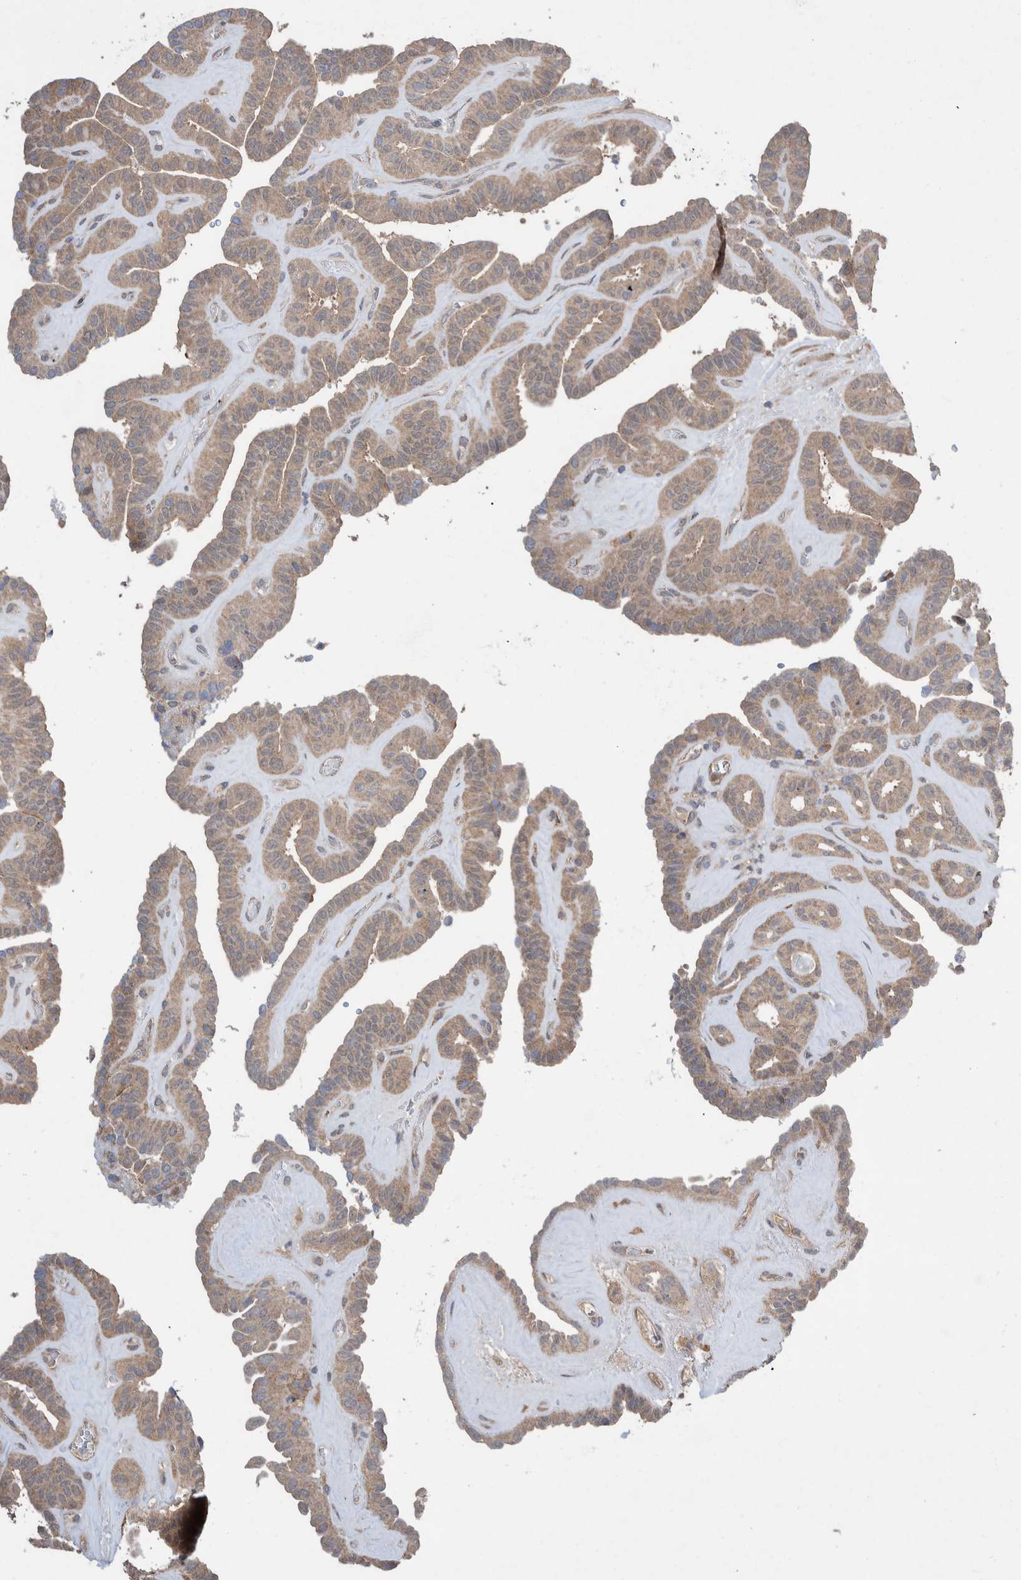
{"staining": {"intensity": "weak", "quantity": ">75%", "location": "cytoplasmic/membranous"}, "tissue": "thyroid cancer", "cell_type": "Tumor cells", "image_type": "cancer", "snomed": [{"axis": "morphology", "description": "Papillary adenocarcinoma, NOS"}, {"axis": "topography", "description": "Thyroid gland"}], "caption": "Human papillary adenocarcinoma (thyroid) stained for a protein (brown) demonstrates weak cytoplasmic/membranous positive expression in approximately >75% of tumor cells.", "gene": "PLPBP", "patient": {"sex": "male", "age": 77}}